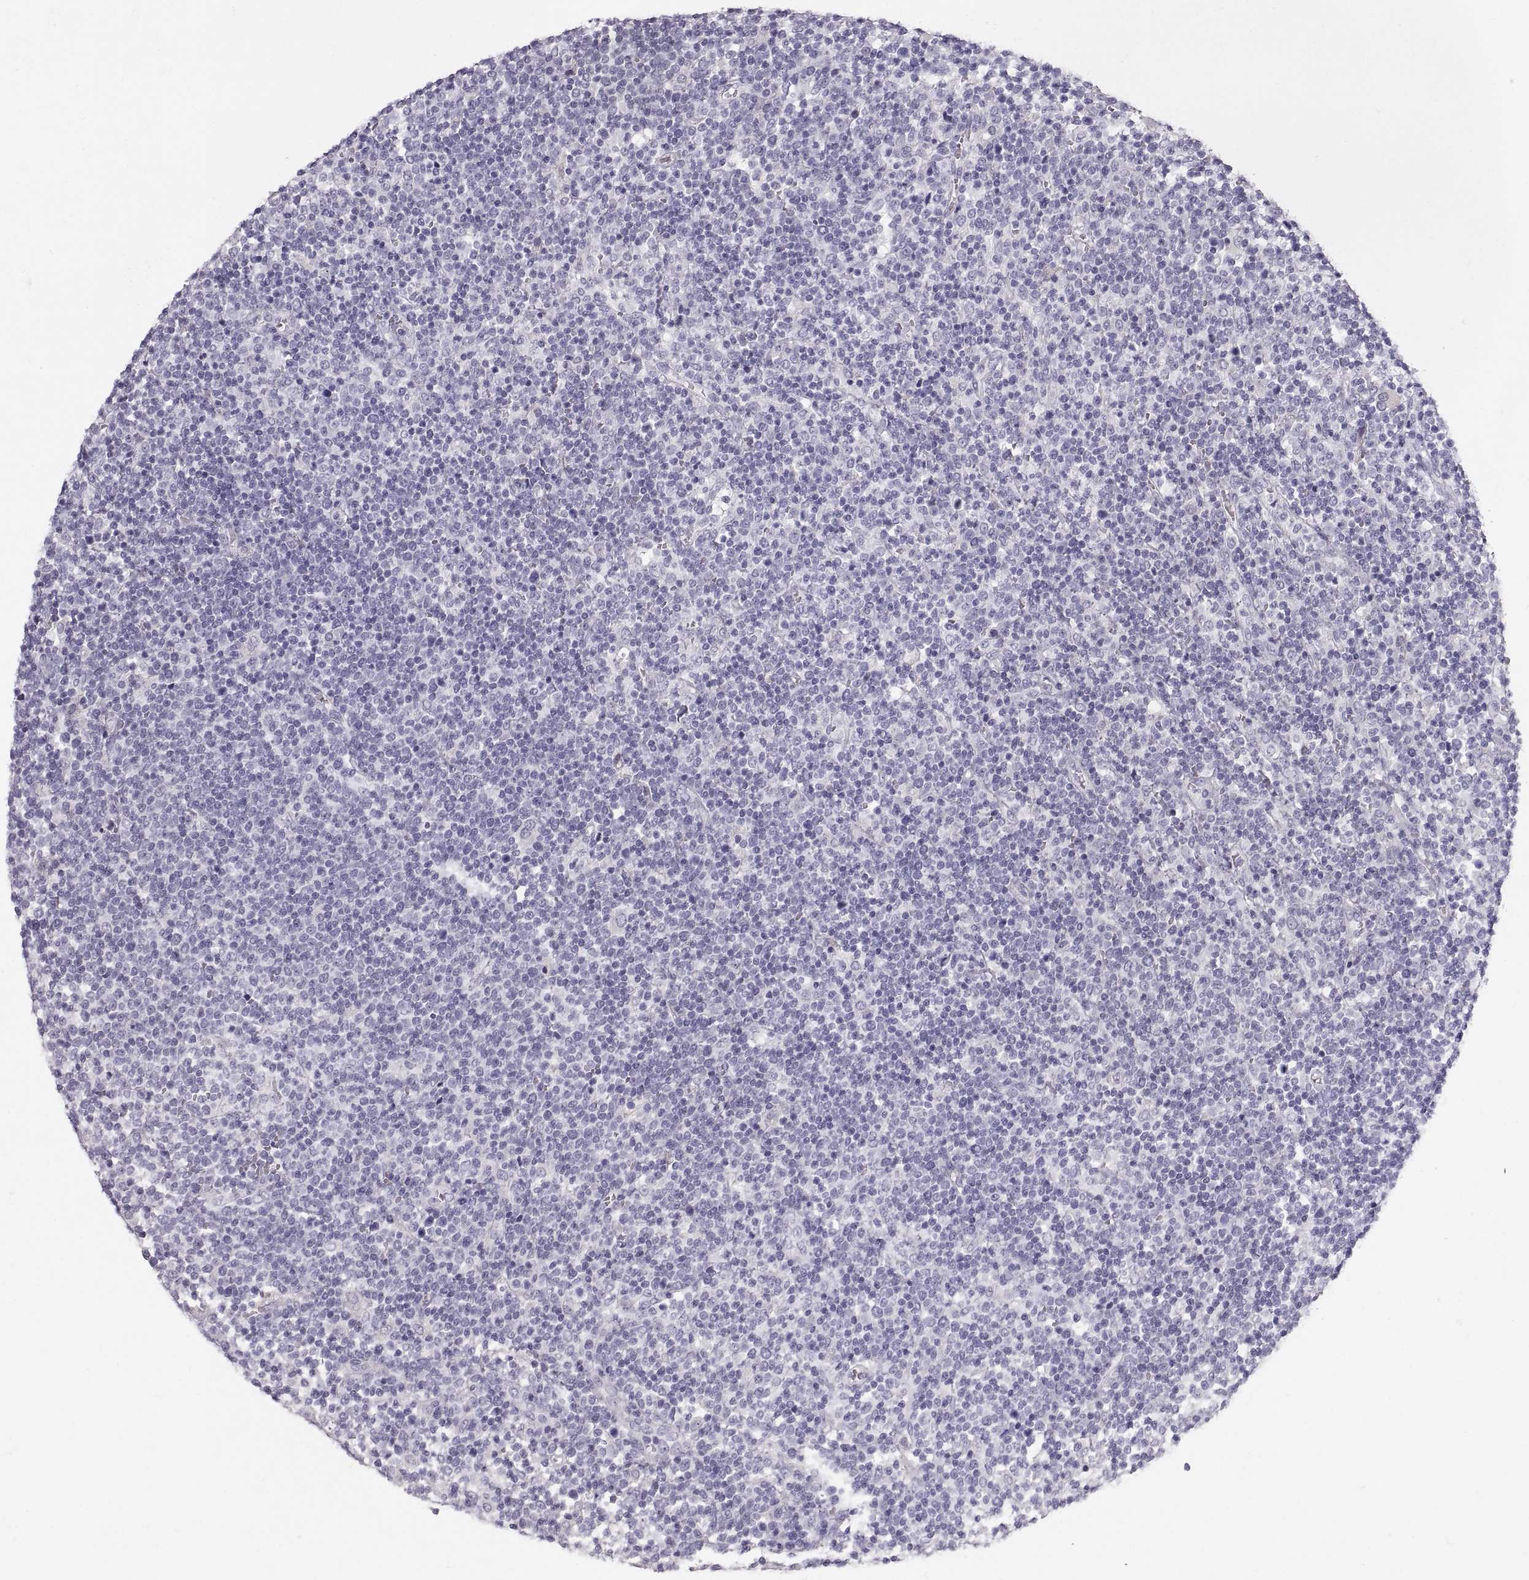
{"staining": {"intensity": "negative", "quantity": "none", "location": "none"}, "tissue": "lymphoma", "cell_type": "Tumor cells", "image_type": "cancer", "snomed": [{"axis": "morphology", "description": "Malignant lymphoma, non-Hodgkin's type, High grade"}, {"axis": "topography", "description": "Lymph node"}], "caption": "Lymphoma stained for a protein using IHC displays no positivity tumor cells.", "gene": "CRYAA", "patient": {"sex": "male", "age": 61}}